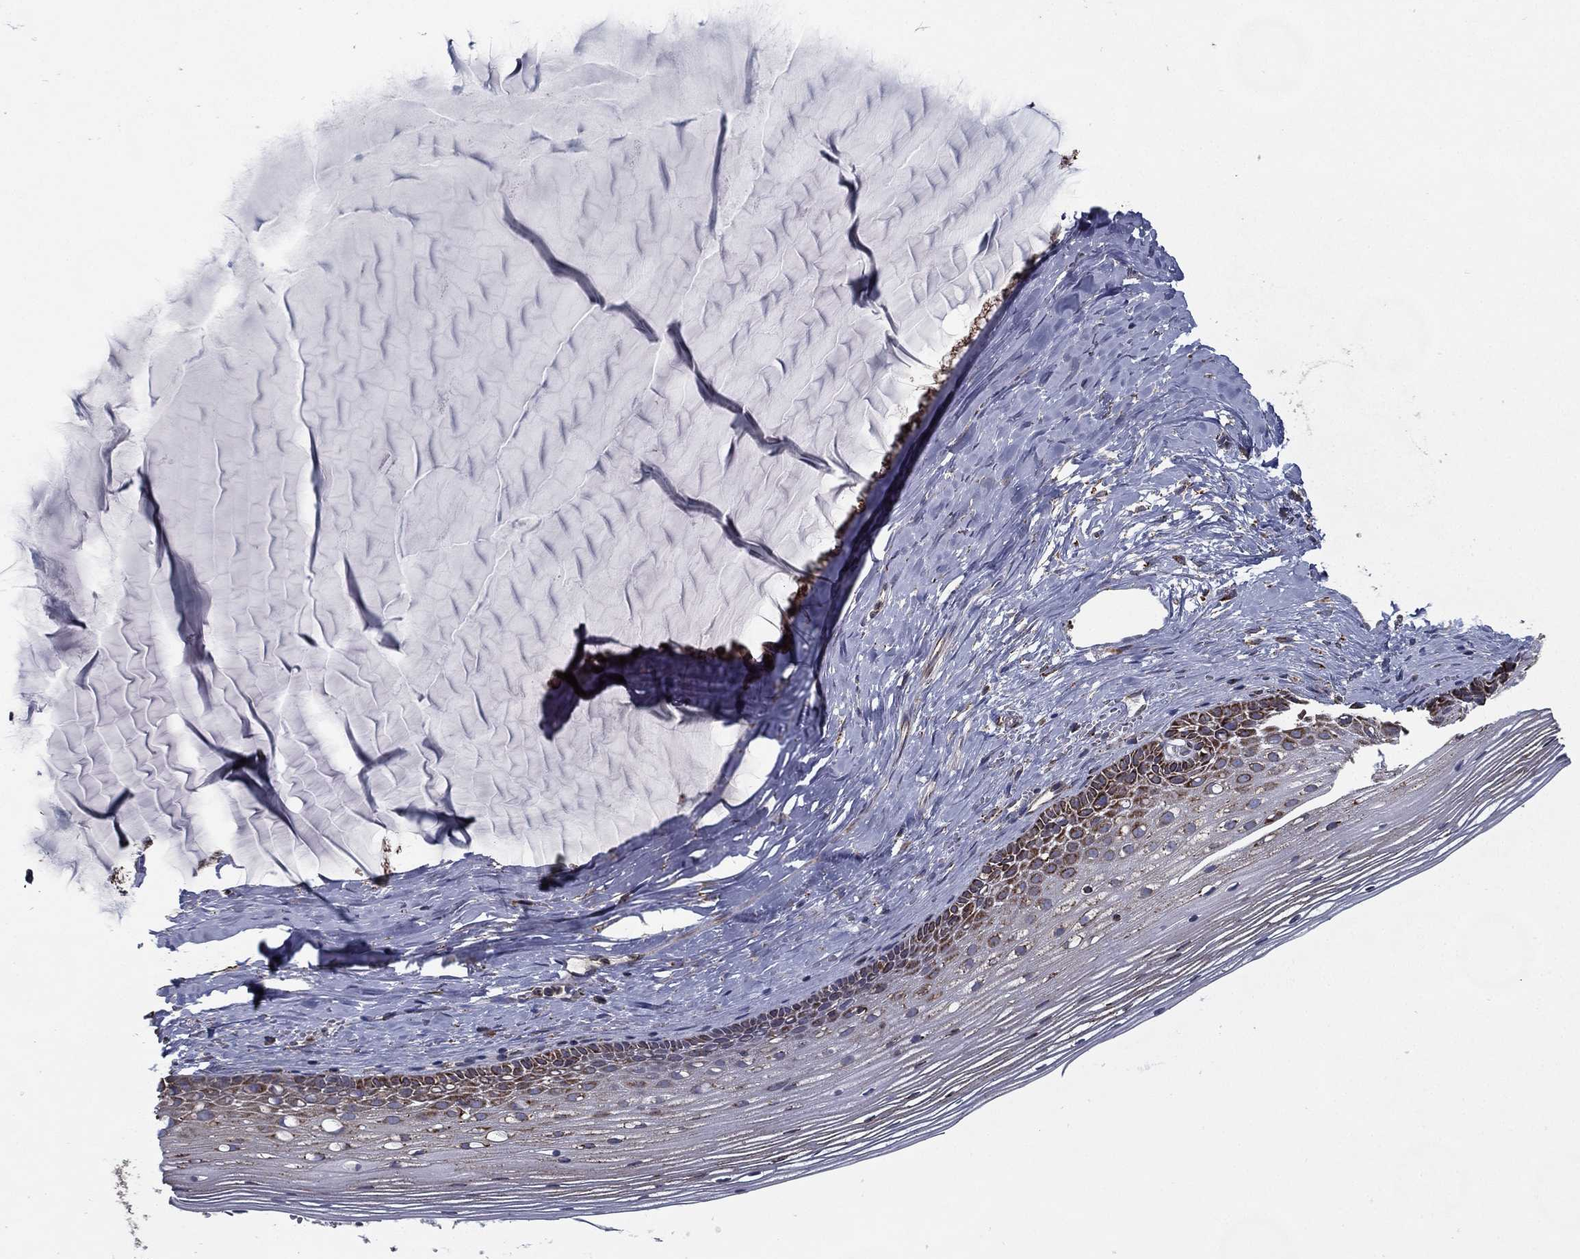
{"staining": {"intensity": "strong", "quantity": "<25%", "location": "cytoplasmic/membranous"}, "tissue": "cervix", "cell_type": "Squamous epithelial cells", "image_type": "normal", "snomed": [{"axis": "morphology", "description": "Normal tissue, NOS"}, {"axis": "topography", "description": "Cervix"}], "caption": "Squamous epithelial cells display strong cytoplasmic/membranous expression in about <25% of cells in benign cervix. The staining was performed using DAB (3,3'-diaminobenzidine), with brown indicating positive protein expression. Nuclei are stained blue with hematoxylin.", "gene": "MT", "patient": {"sex": "female", "age": 40}}